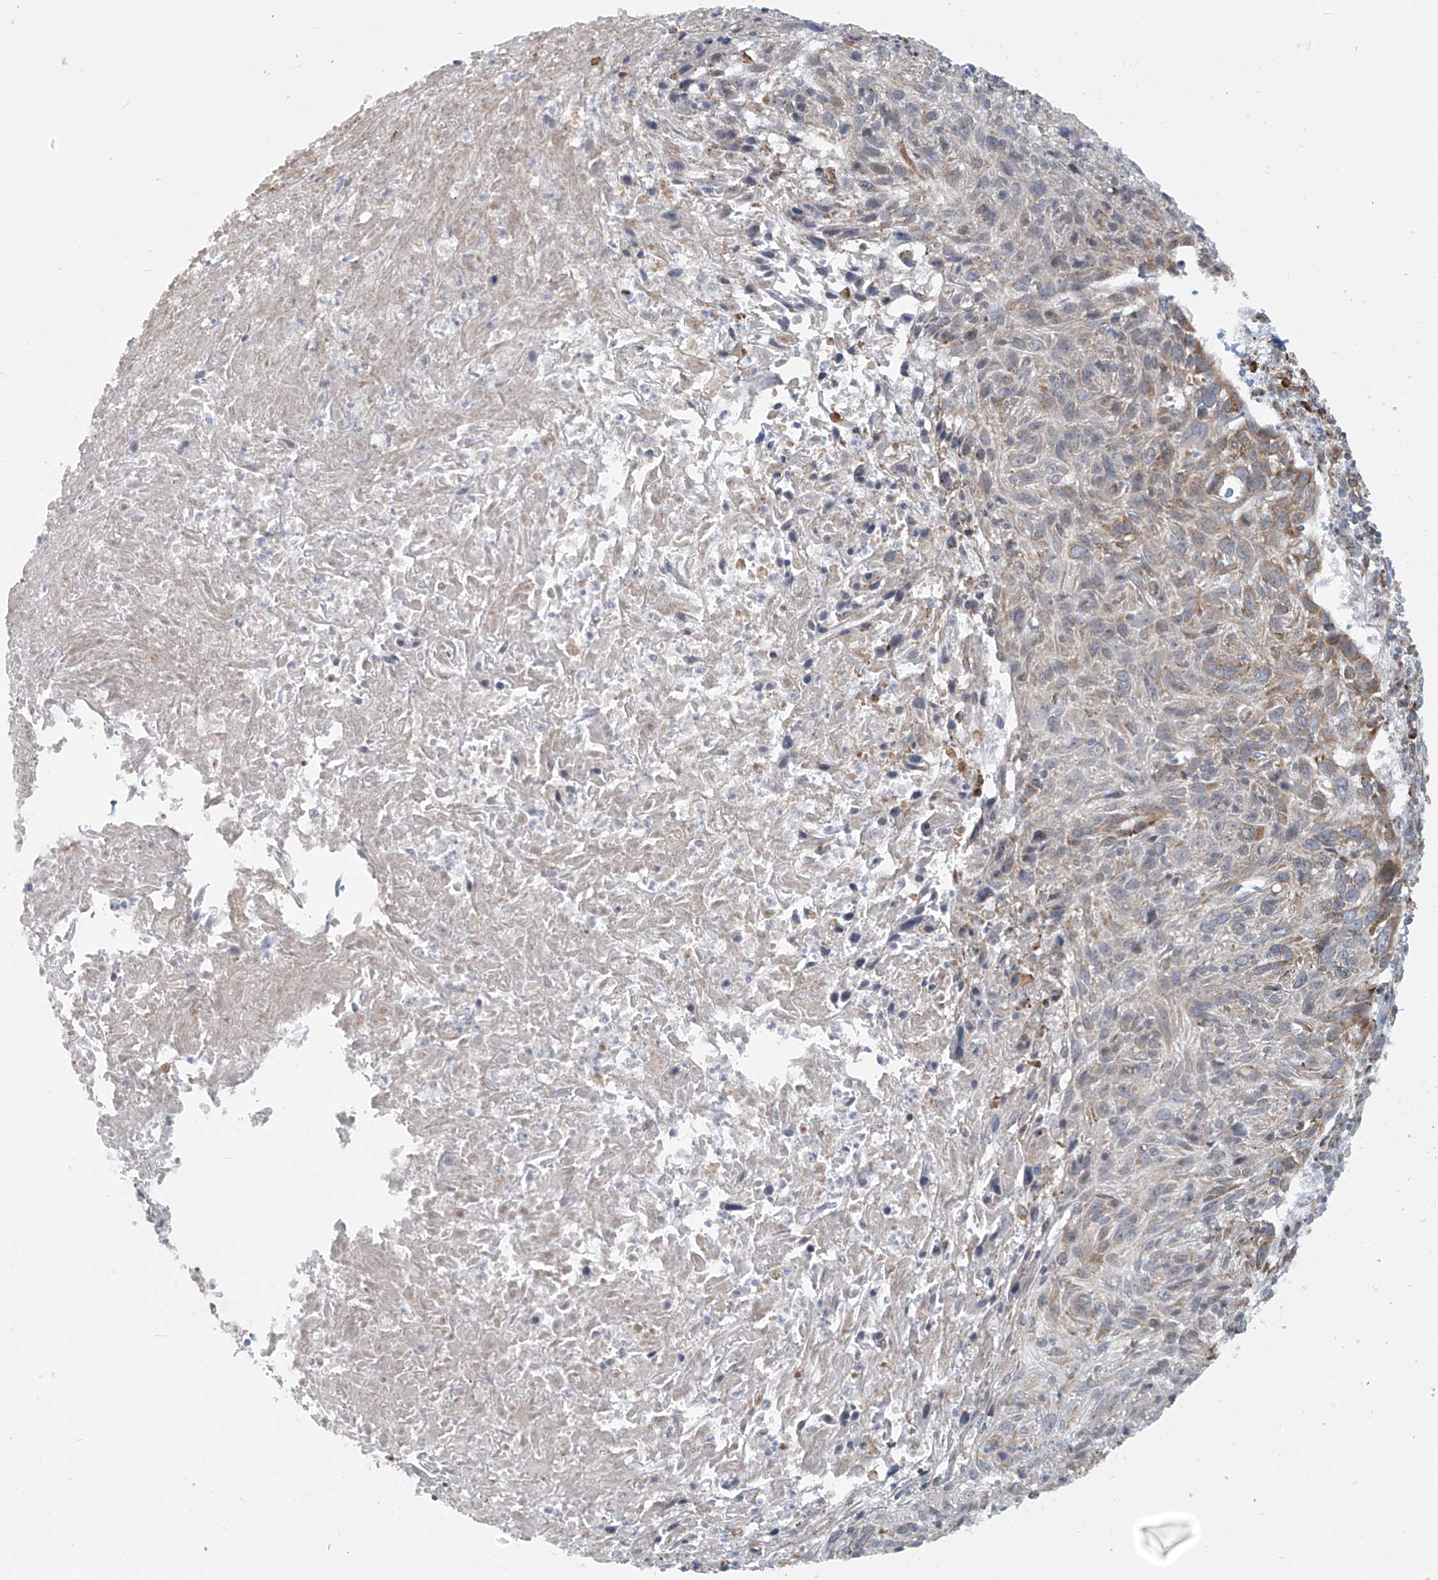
{"staining": {"intensity": "weak", "quantity": "<25%", "location": "cytoplasmic/membranous"}, "tissue": "cervical cancer", "cell_type": "Tumor cells", "image_type": "cancer", "snomed": [{"axis": "morphology", "description": "Squamous cell carcinoma, NOS"}, {"axis": "topography", "description": "Cervix"}], "caption": "Immunohistochemistry histopathology image of neoplastic tissue: cervical squamous cell carcinoma stained with DAB (3,3'-diaminobenzidine) displays no significant protein positivity in tumor cells.", "gene": "KATNIP", "patient": {"sex": "female", "age": 51}}